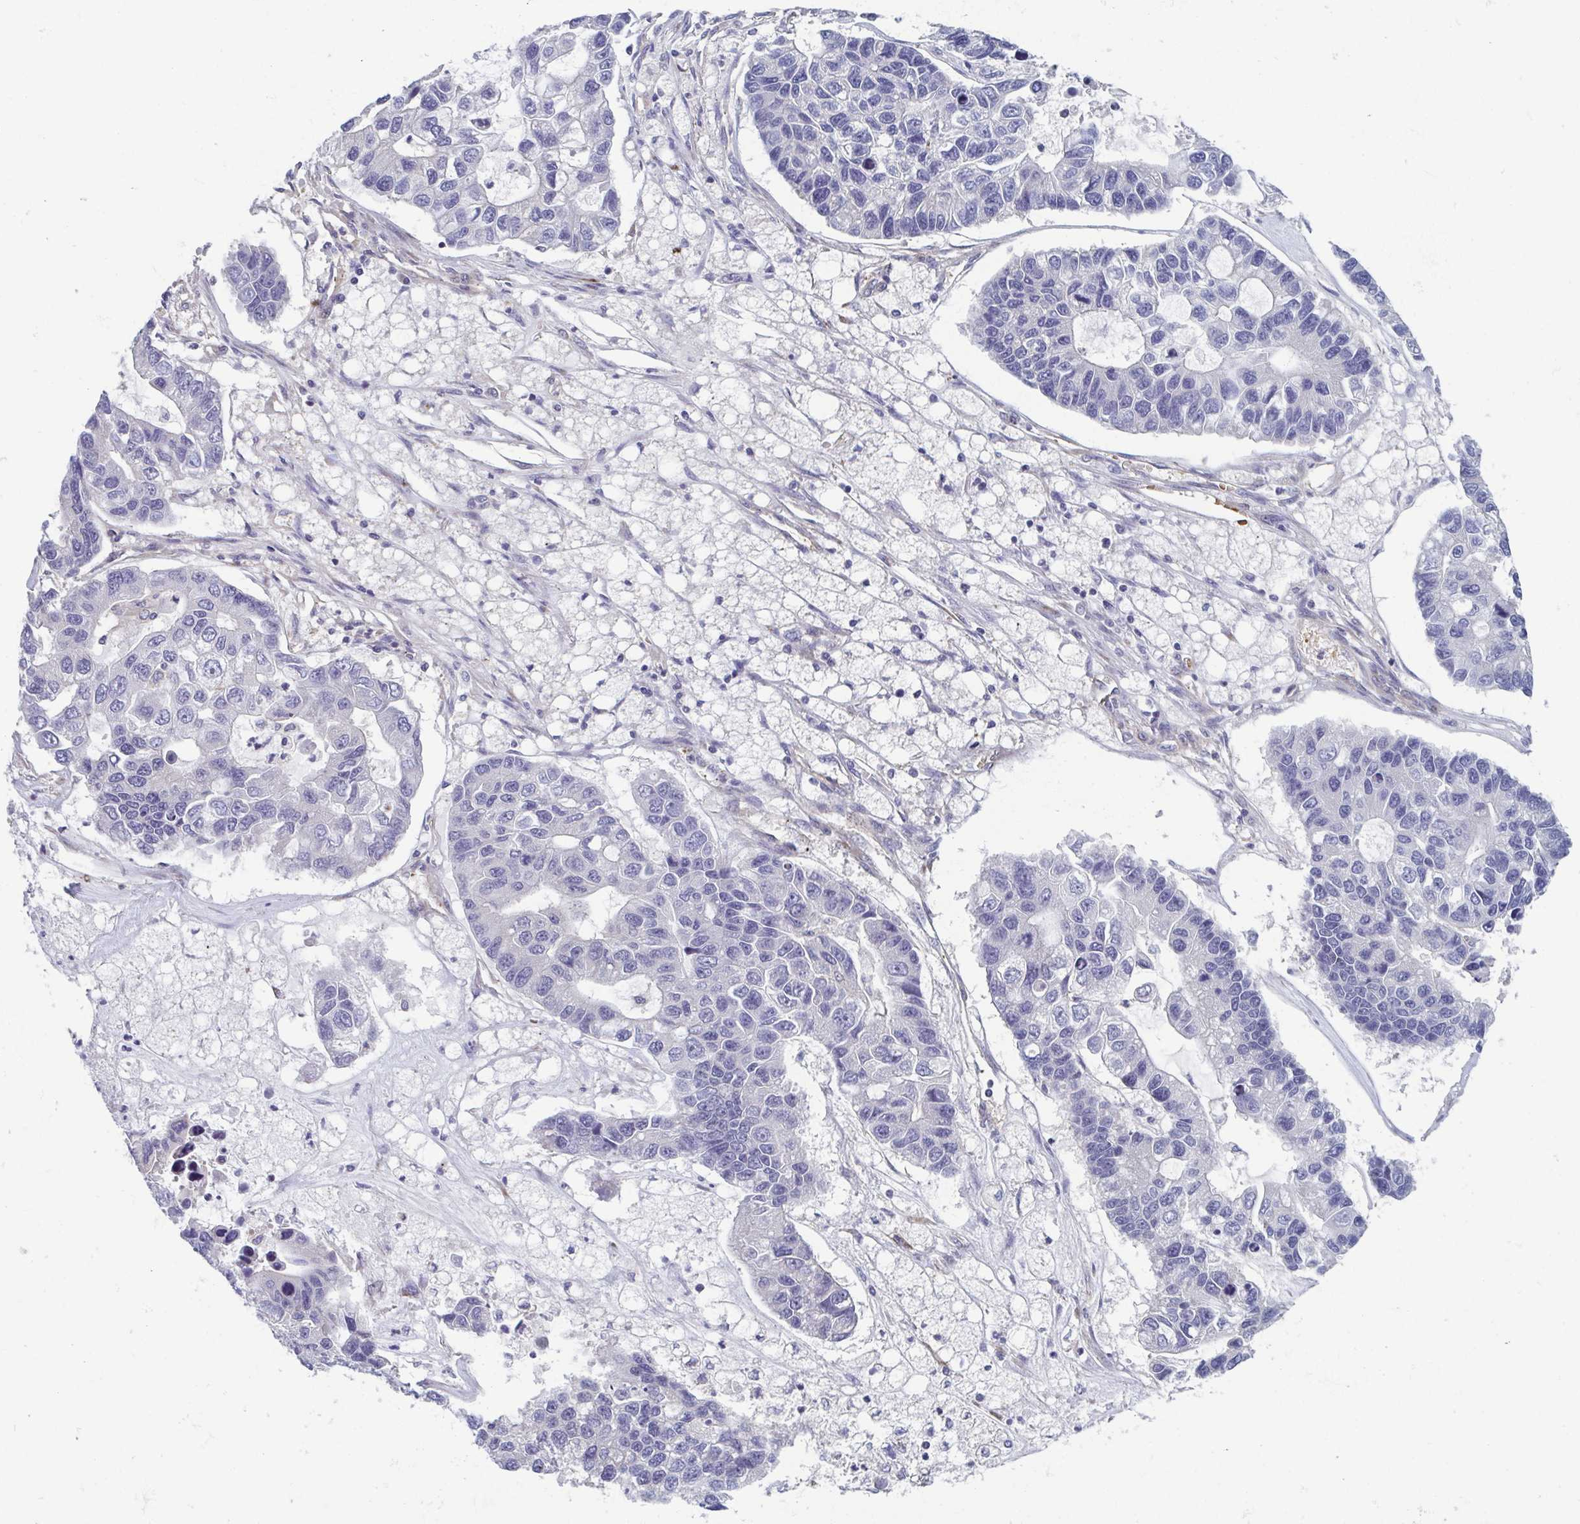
{"staining": {"intensity": "negative", "quantity": "none", "location": "none"}, "tissue": "lung cancer", "cell_type": "Tumor cells", "image_type": "cancer", "snomed": [{"axis": "morphology", "description": "Adenocarcinoma, NOS"}, {"axis": "topography", "description": "Bronchus"}, {"axis": "topography", "description": "Lung"}], "caption": "Immunohistochemistry of lung cancer reveals no positivity in tumor cells.", "gene": "LRRC38", "patient": {"sex": "female", "age": 51}}